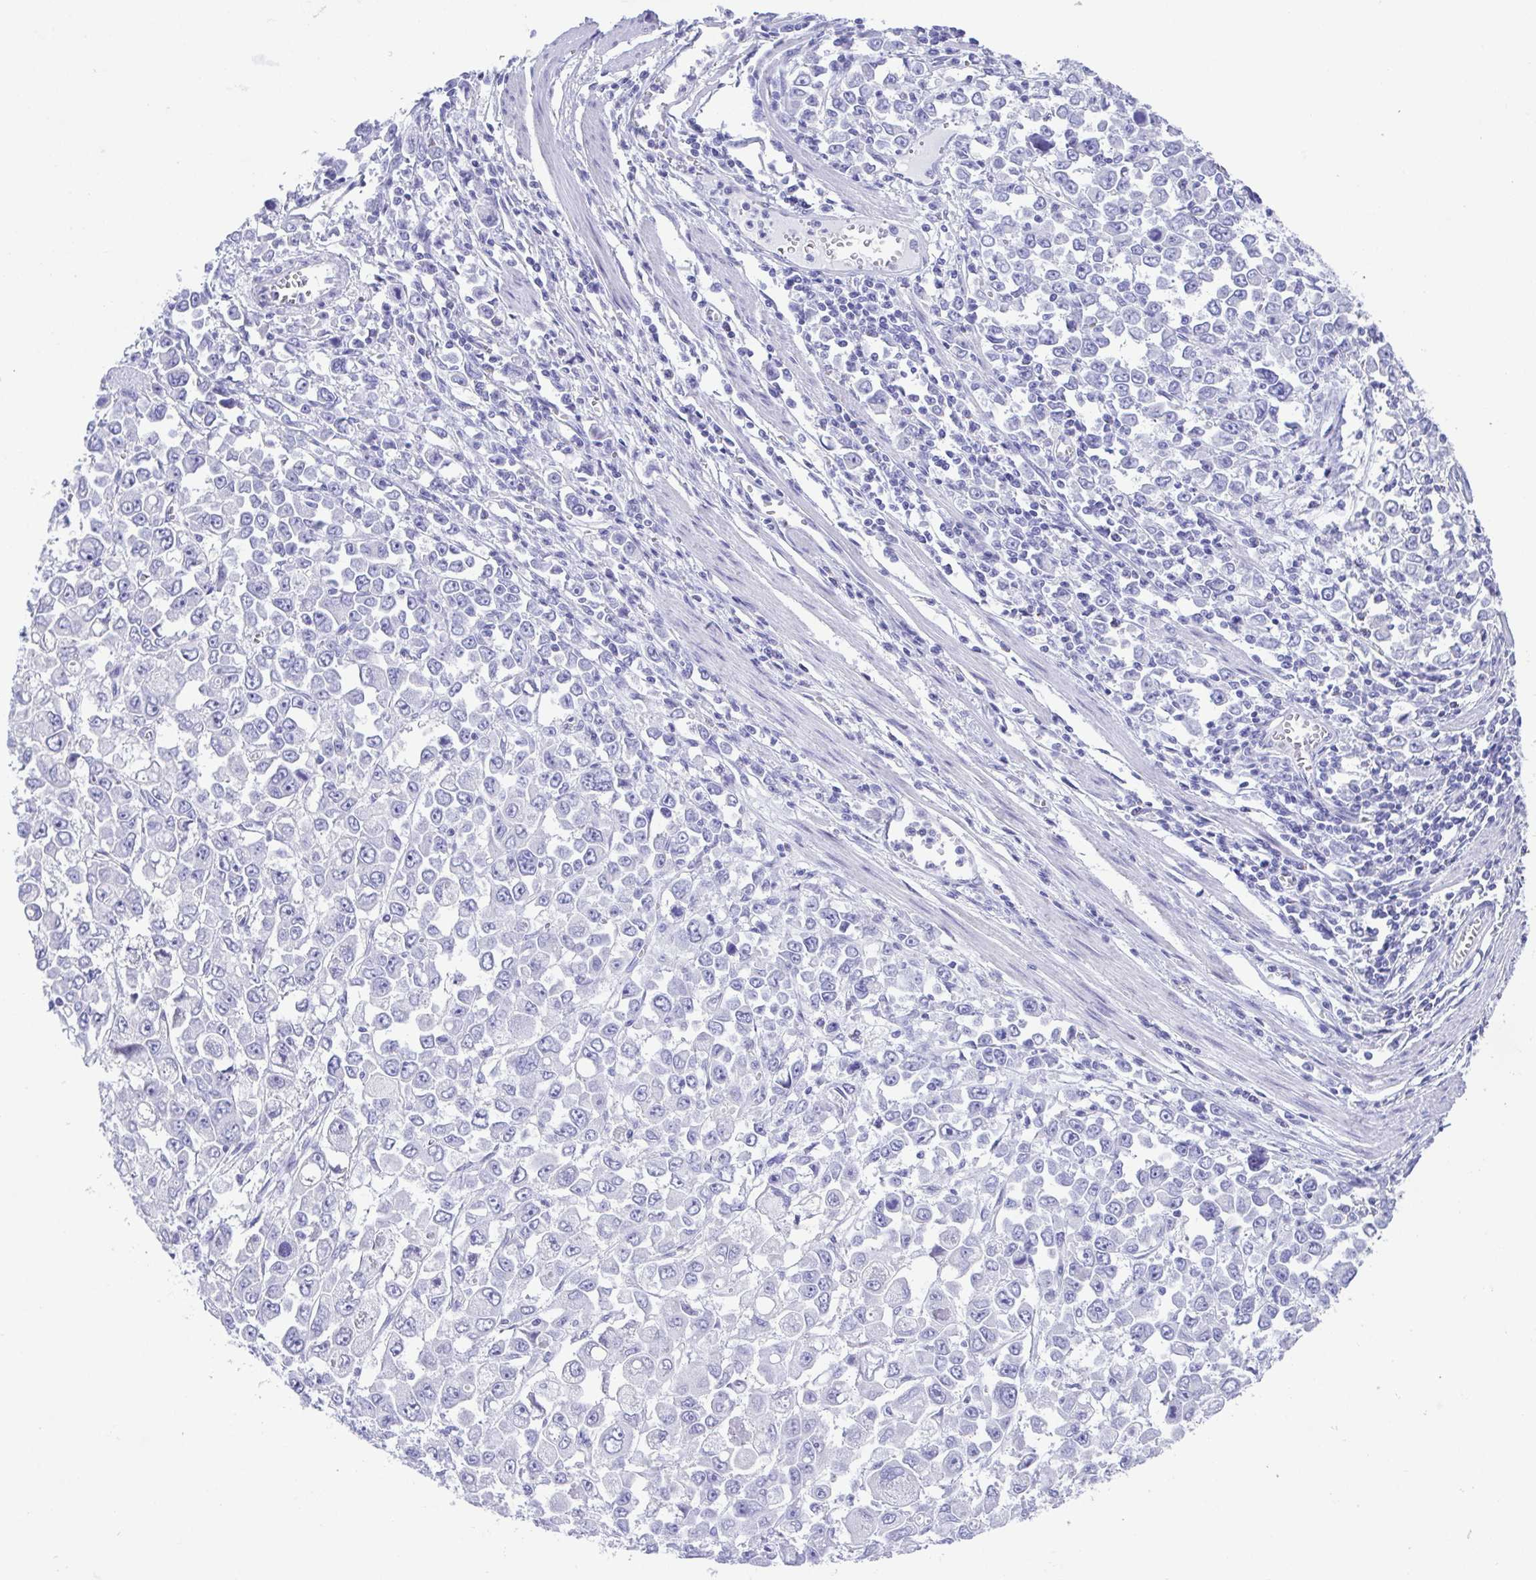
{"staining": {"intensity": "negative", "quantity": "none", "location": "none"}, "tissue": "stomach cancer", "cell_type": "Tumor cells", "image_type": "cancer", "snomed": [{"axis": "morphology", "description": "Adenocarcinoma, NOS"}, {"axis": "topography", "description": "Stomach, upper"}], "caption": "High power microscopy histopathology image of an immunohistochemistry (IHC) image of stomach cancer (adenocarcinoma), revealing no significant expression in tumor cells.", "gene": "LUZP4", "patient": {"sex": "male", "age": 70}}